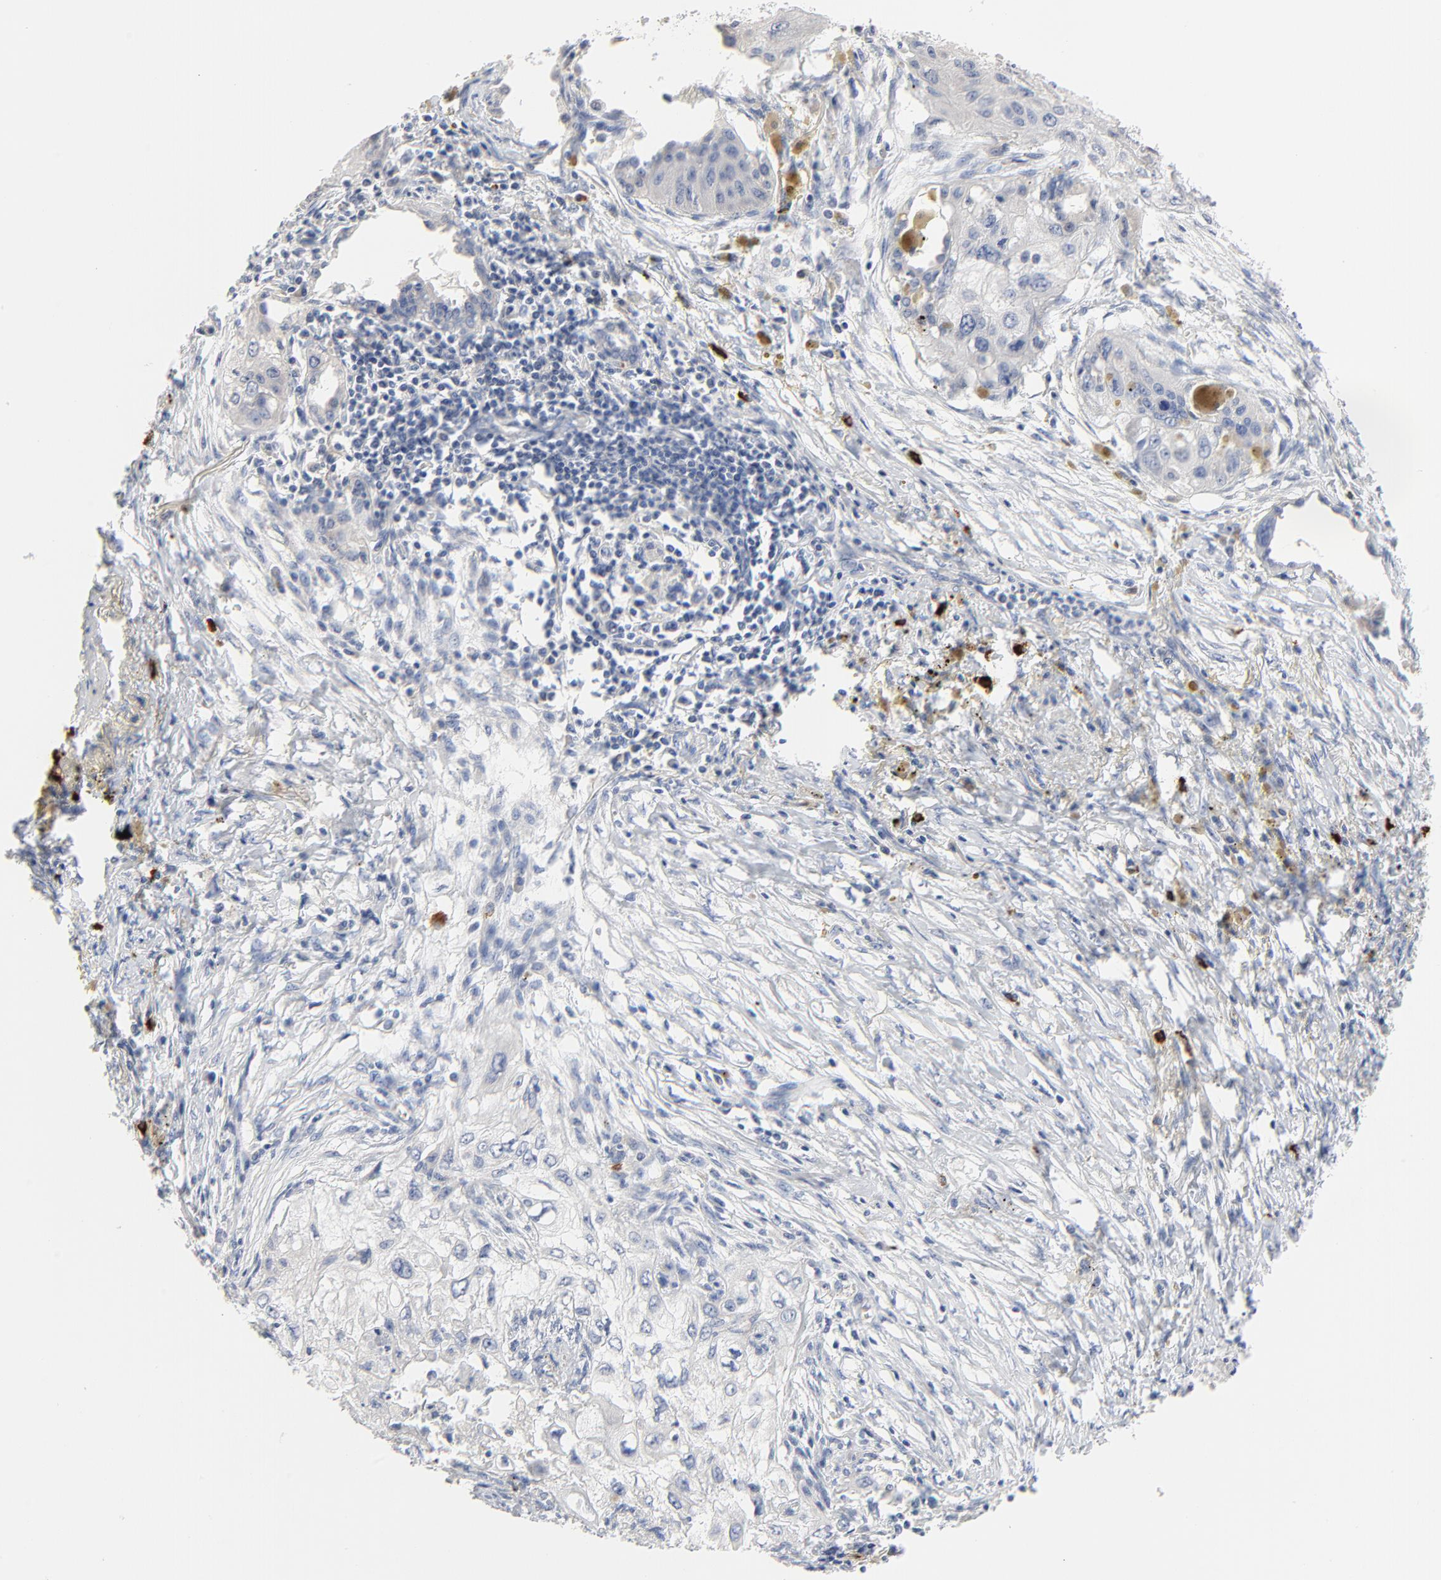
{"staining": {"intensity": "negative", "quantity": "none", "location": "none"}, "tissue": "lung cancer", "cell_type": "Tumor cells", "image_type": "cancer", "snomed": [{"axis": "morphology", "description": "Squamous cell carcinoma, NOS"}, {"axis": "topography", "description": "Lung"}], "caption": "There is no significant staining in tumor cells of lung cancer.", "gene": "FBXL5", "patient": {"sex": "male", "age": 71}}